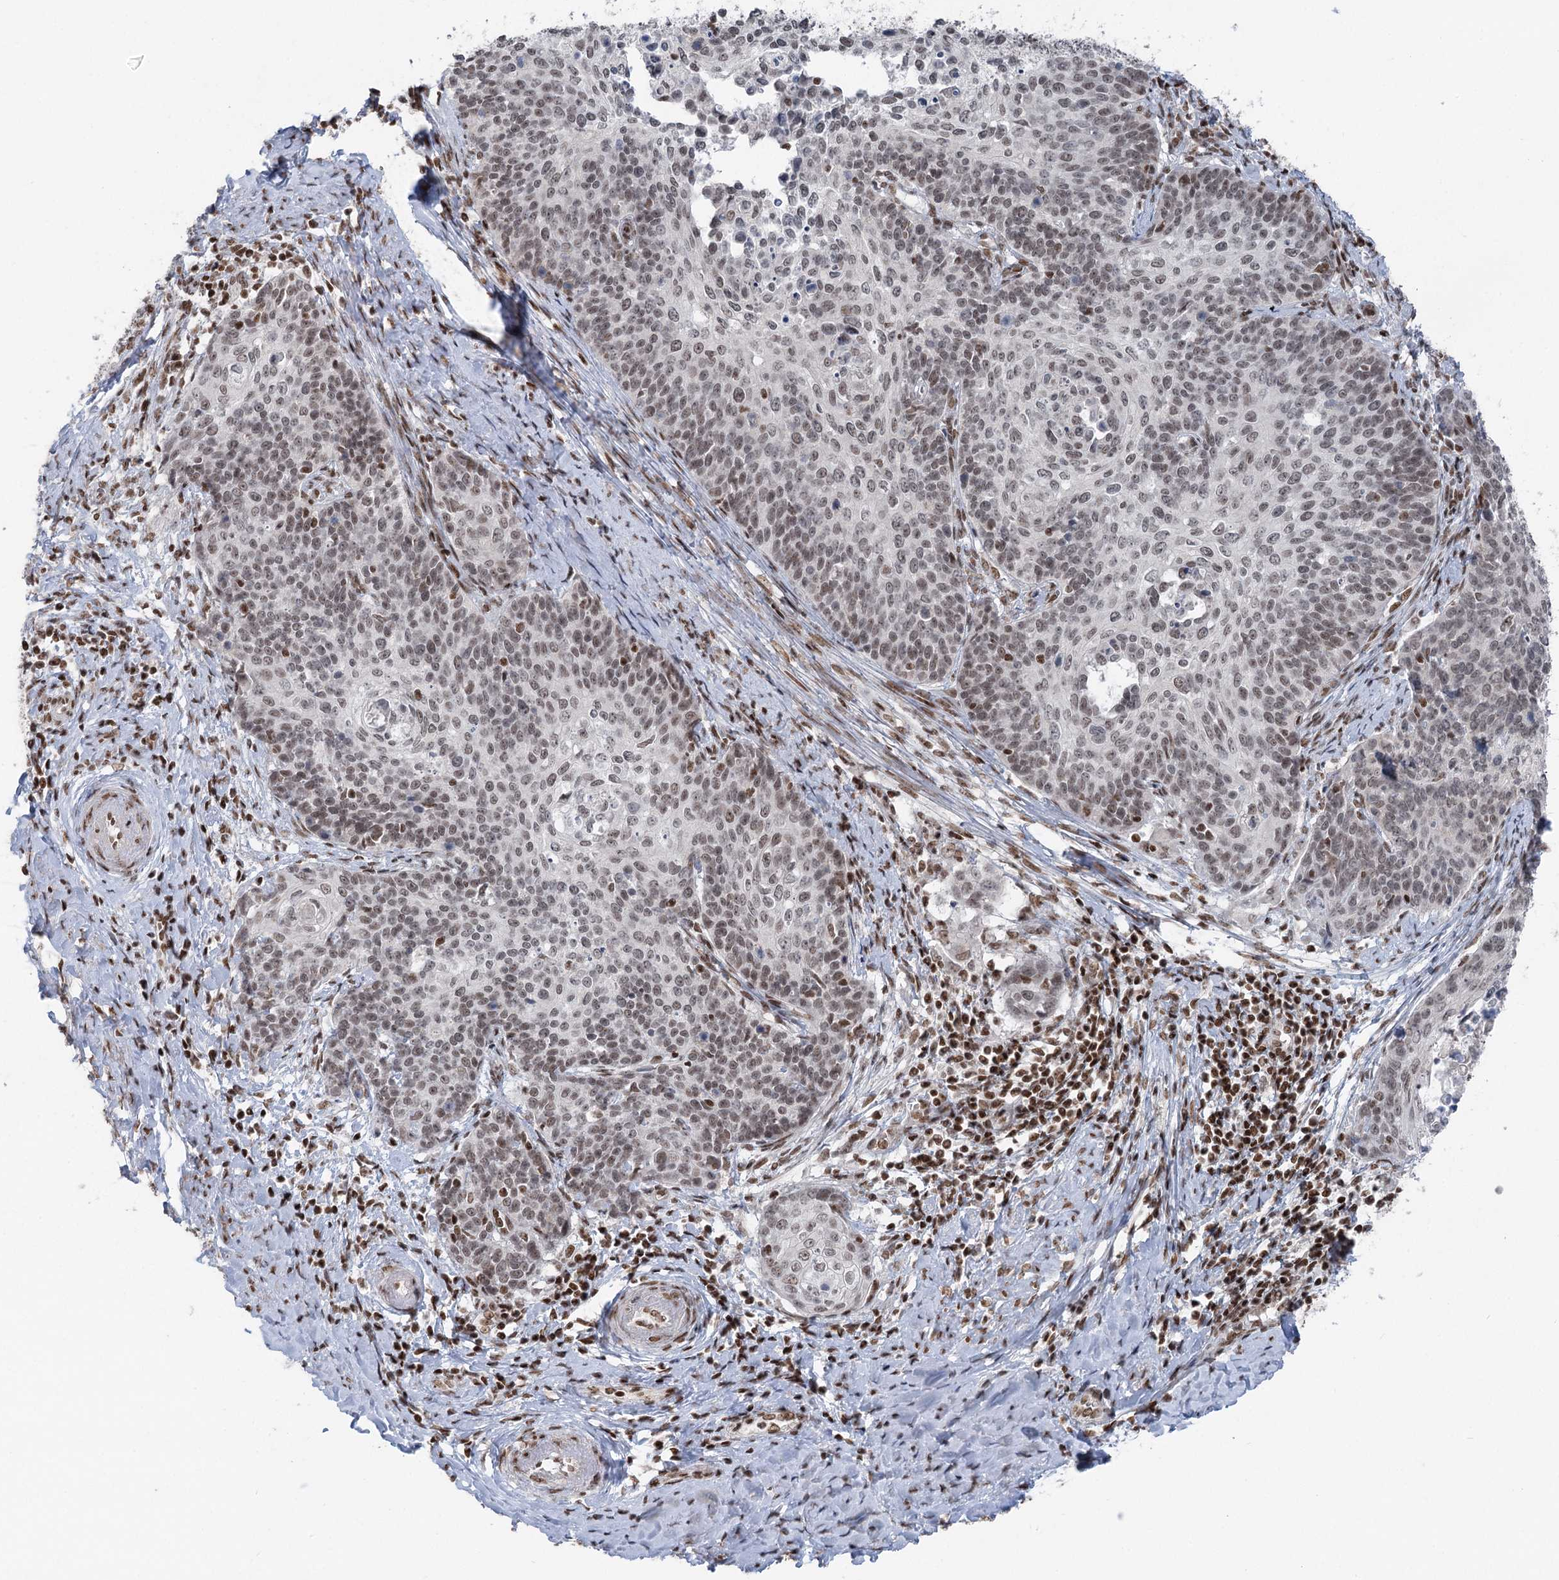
{"staining": {"intensity": "weak", "quantity": ">75%", "location": "nuclear"}, "tissue": "cervical cancer", "cell_type": "Tumor cells", "image_type": "cancer", "snomed": [{"axis": "morphology", "description": "Squamous cell carcinoma, NOS"}, {"axis": "topography", "description": "Cervix"}], "caption": "Human cervical cancer (squamous cell carcinoma) stained with a brown dye displays weak nuclear positive staining in about >75% of tumor cells.", "gene": "CGGBP1", "patient": {"sex": "female", "age": 39}}